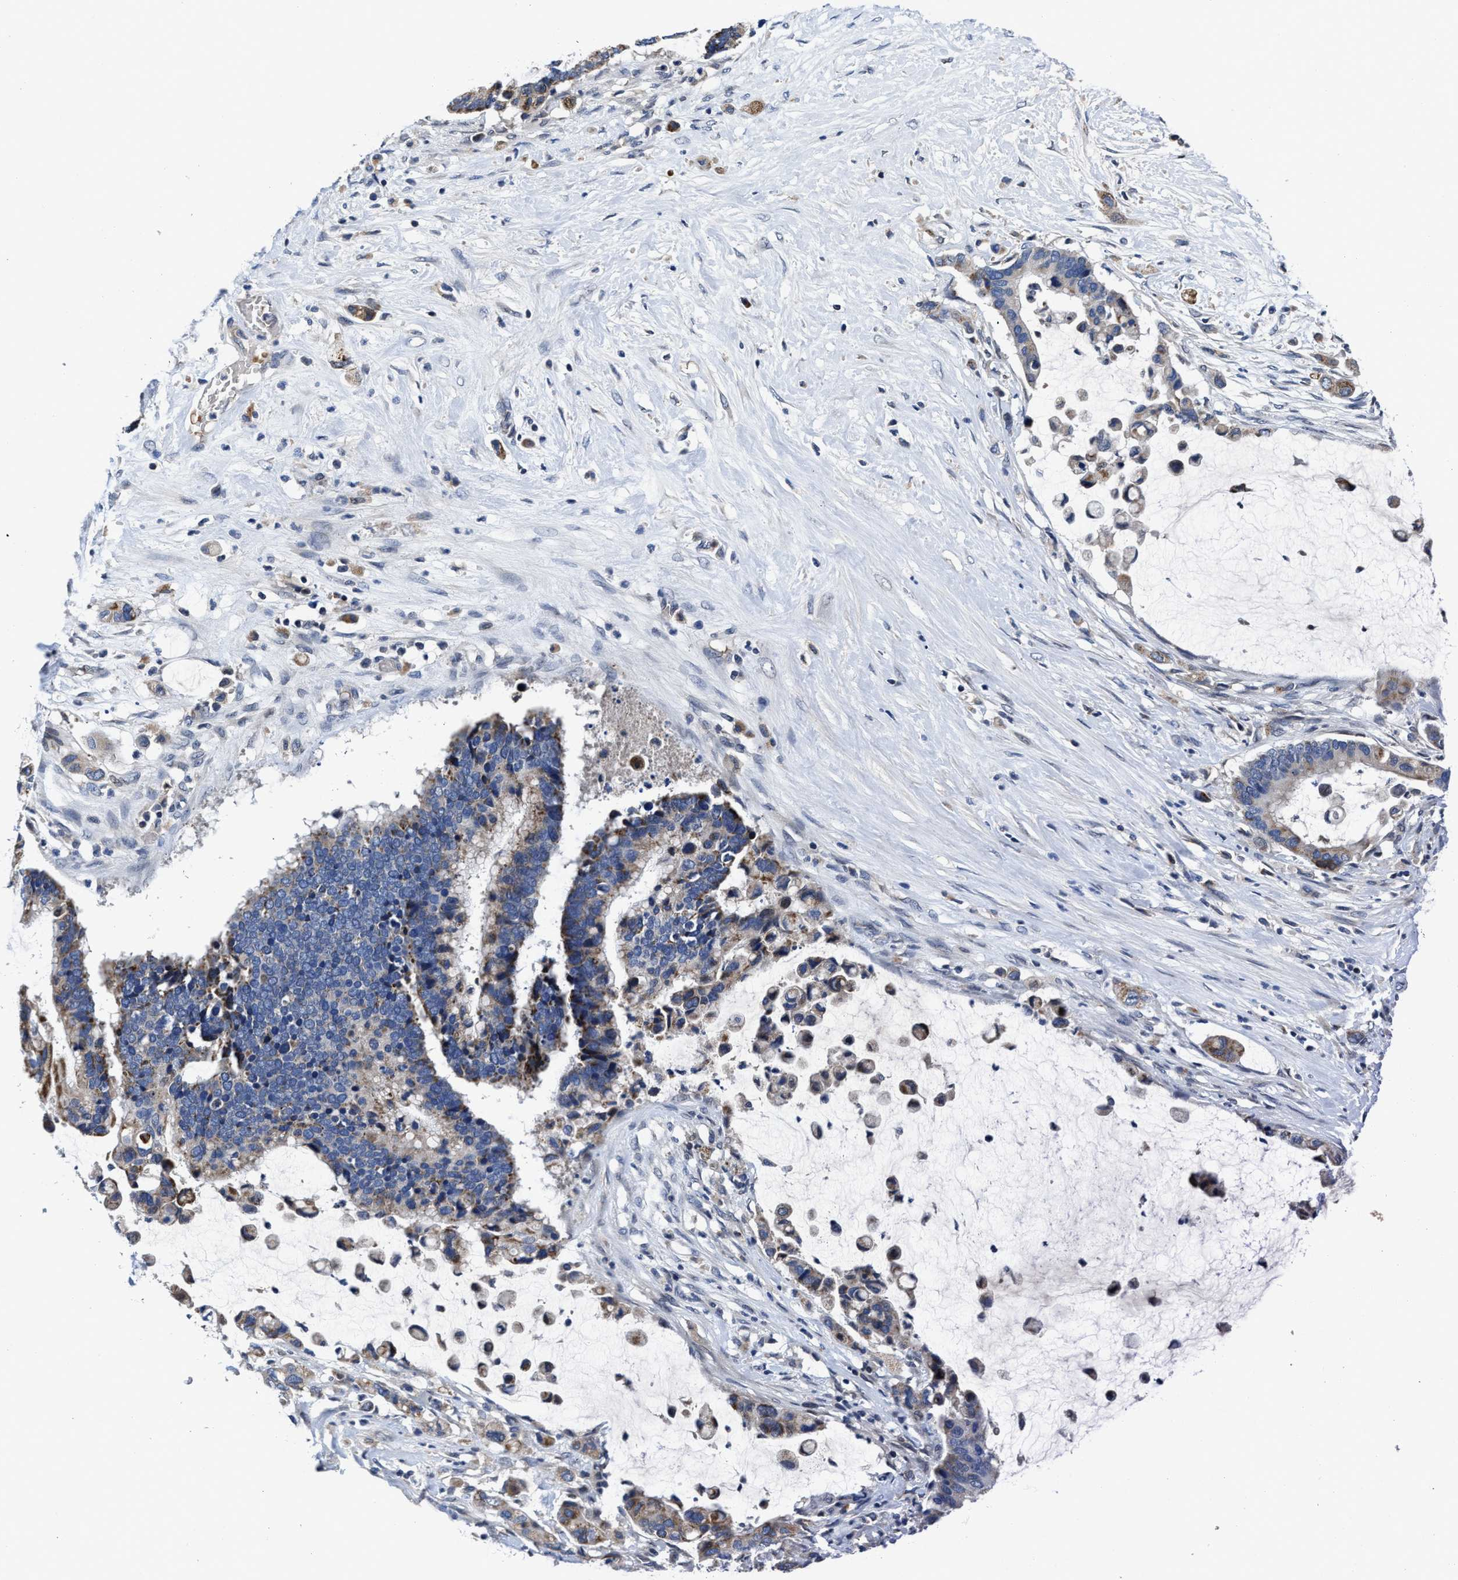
{"staining": {"intensity": "weak", "quantity": "25%-75%", "location": "cytoplasmic/membranous"}, "tissue": "pancreatic cancer", "cell_type": "Tumor cells", "image_type": "cancer", "snomed": [{"axis": "morphology", "description": "Adenocarcinoma, NOS"}, {"axis": "topography", "description": "Pancreas"}], "caption": "Adenocarcinoma (pancreatic) stained for a protein shows weak cytoplasmic/membranous positivity in tumor cells.", "gene": "CACNA1D", "patient": {"sex": "male", "age": 41}}